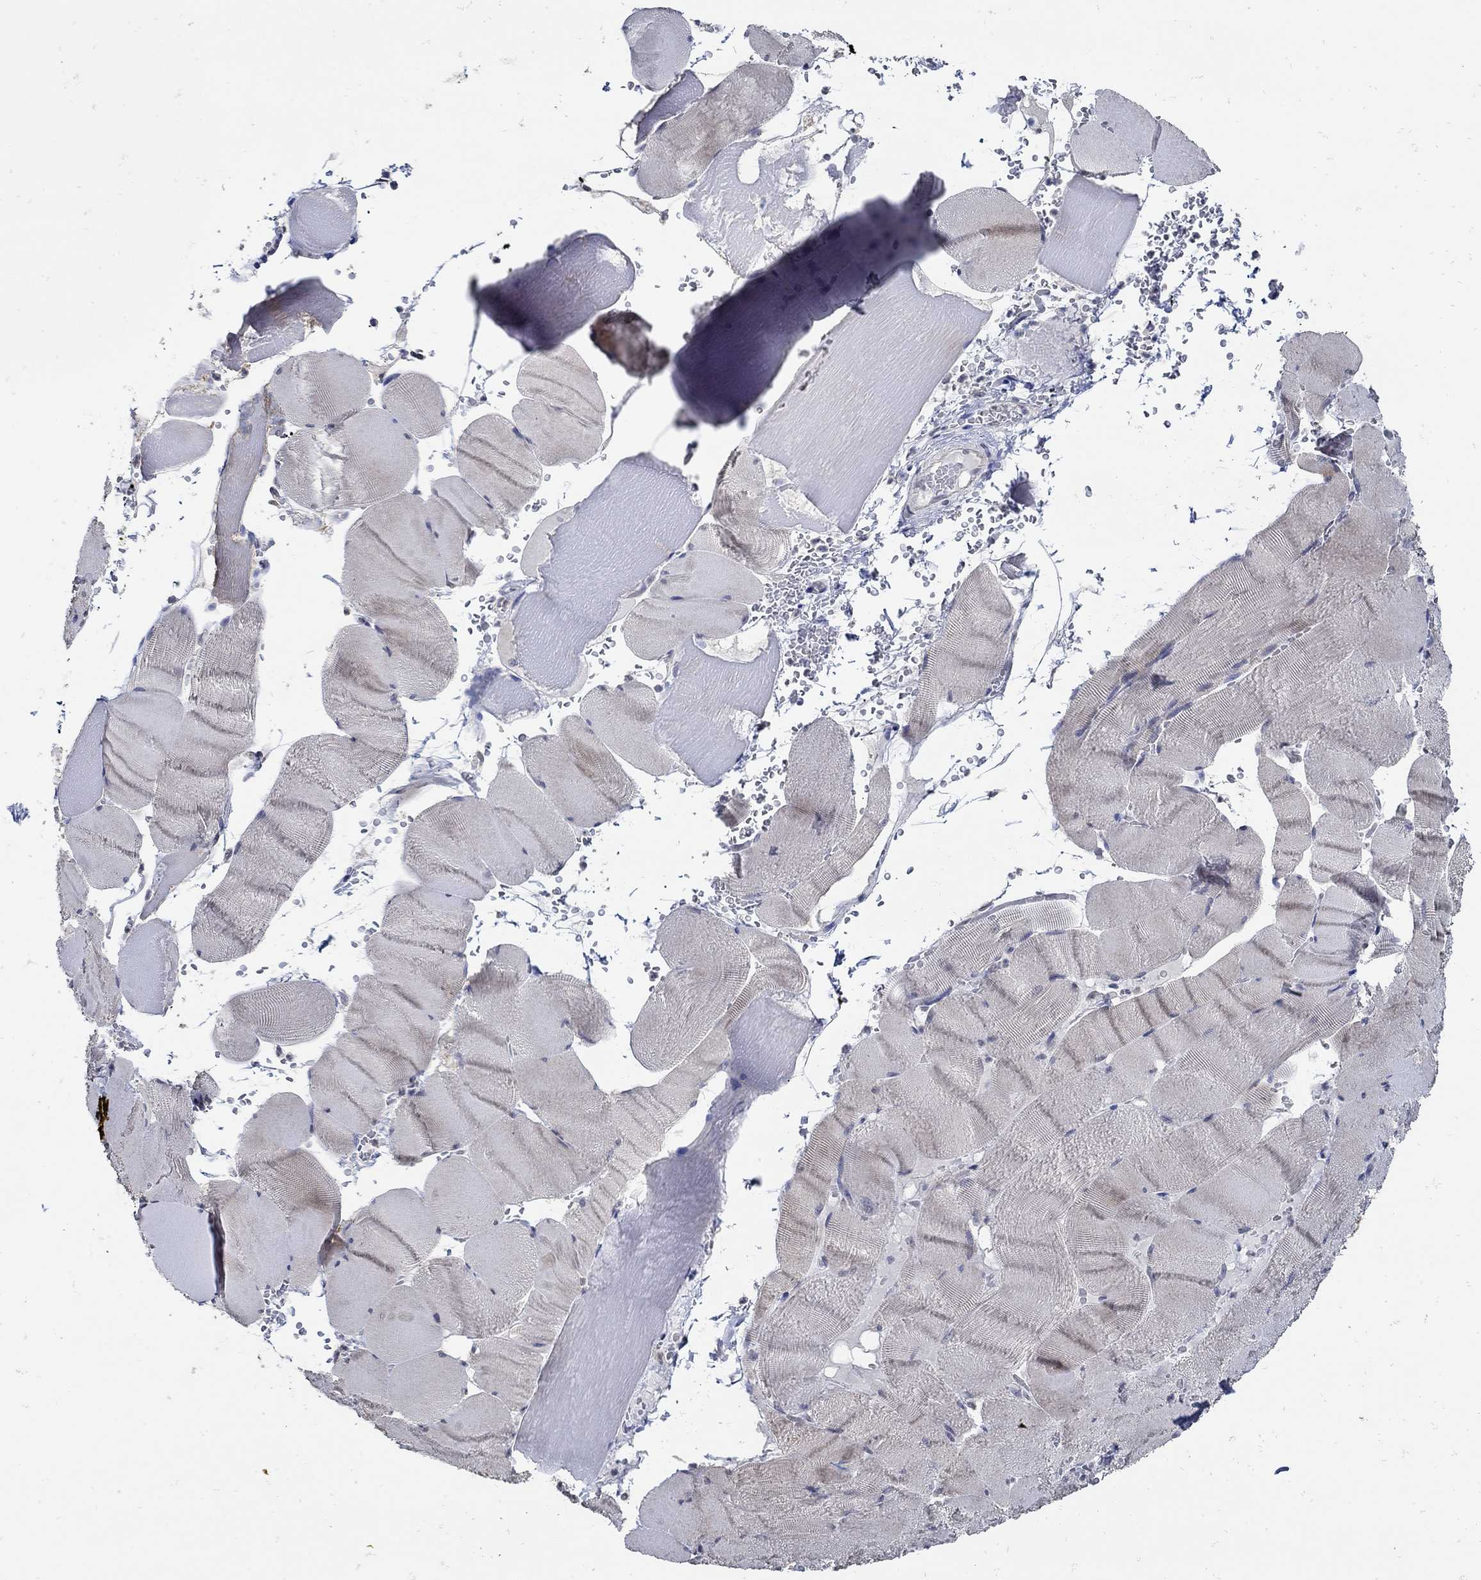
{"staining": {"intensity": "negative", "quantity": "none", "location": "none"}, "tissue": "skeletal muscle", "cell_type": "Myocytes", "image_type": "normal", "snomed": [{"axis": "morphology", "description": "Normal tissue, NOS"}, {"axis": "topography", "description": "Skeletal muscle"}], "caption": "There is no significant staining in myocytes of skeletal muscle. Nuclei are stained in blue.", "gene": "KCNN3", "patient": {"sex": "male", "age": 56}}